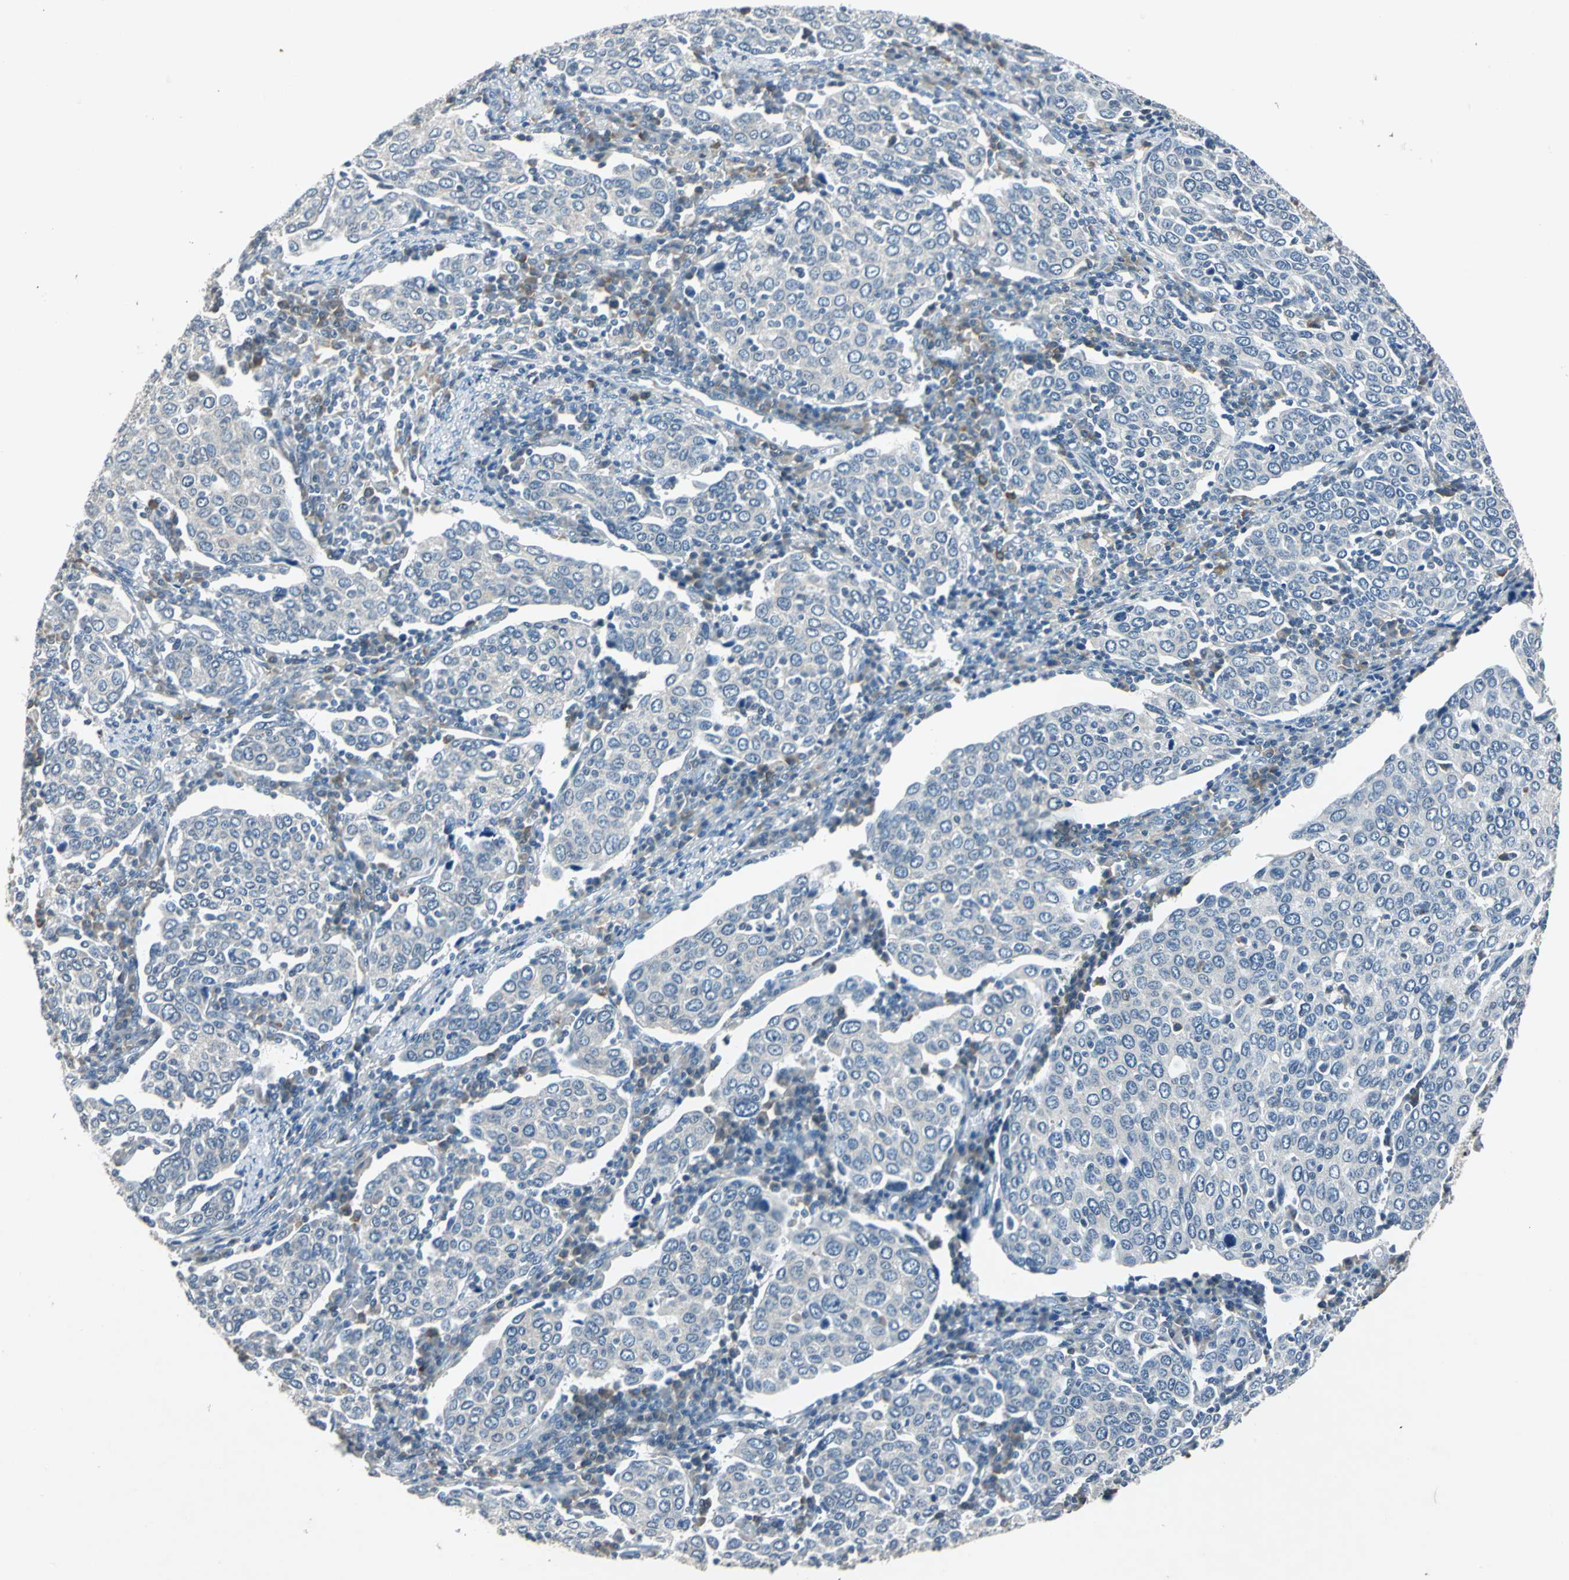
{"staining": {"intensity": "negative", "quantity": "none", "location": "none"}, "tissue": "cervical cancer", "cell_type": "Tumor cells", "image_type": "cancer", "snomed": [{"axis": "morphology", "description": "Squamous cell carcinoma, NOS"}, {"axis": "topography", "description": "Cervix"}], "caption": "IHC photomicrograph of neoplastic tissue: human squamous cell carcinoma (cervical) stained with DAB (3,3'-diaminobenzidine) exhibits no significant protein expression in tumor cells.", "gene": "SLC2A13", "patient": {"sex": "female", "age": 40}}